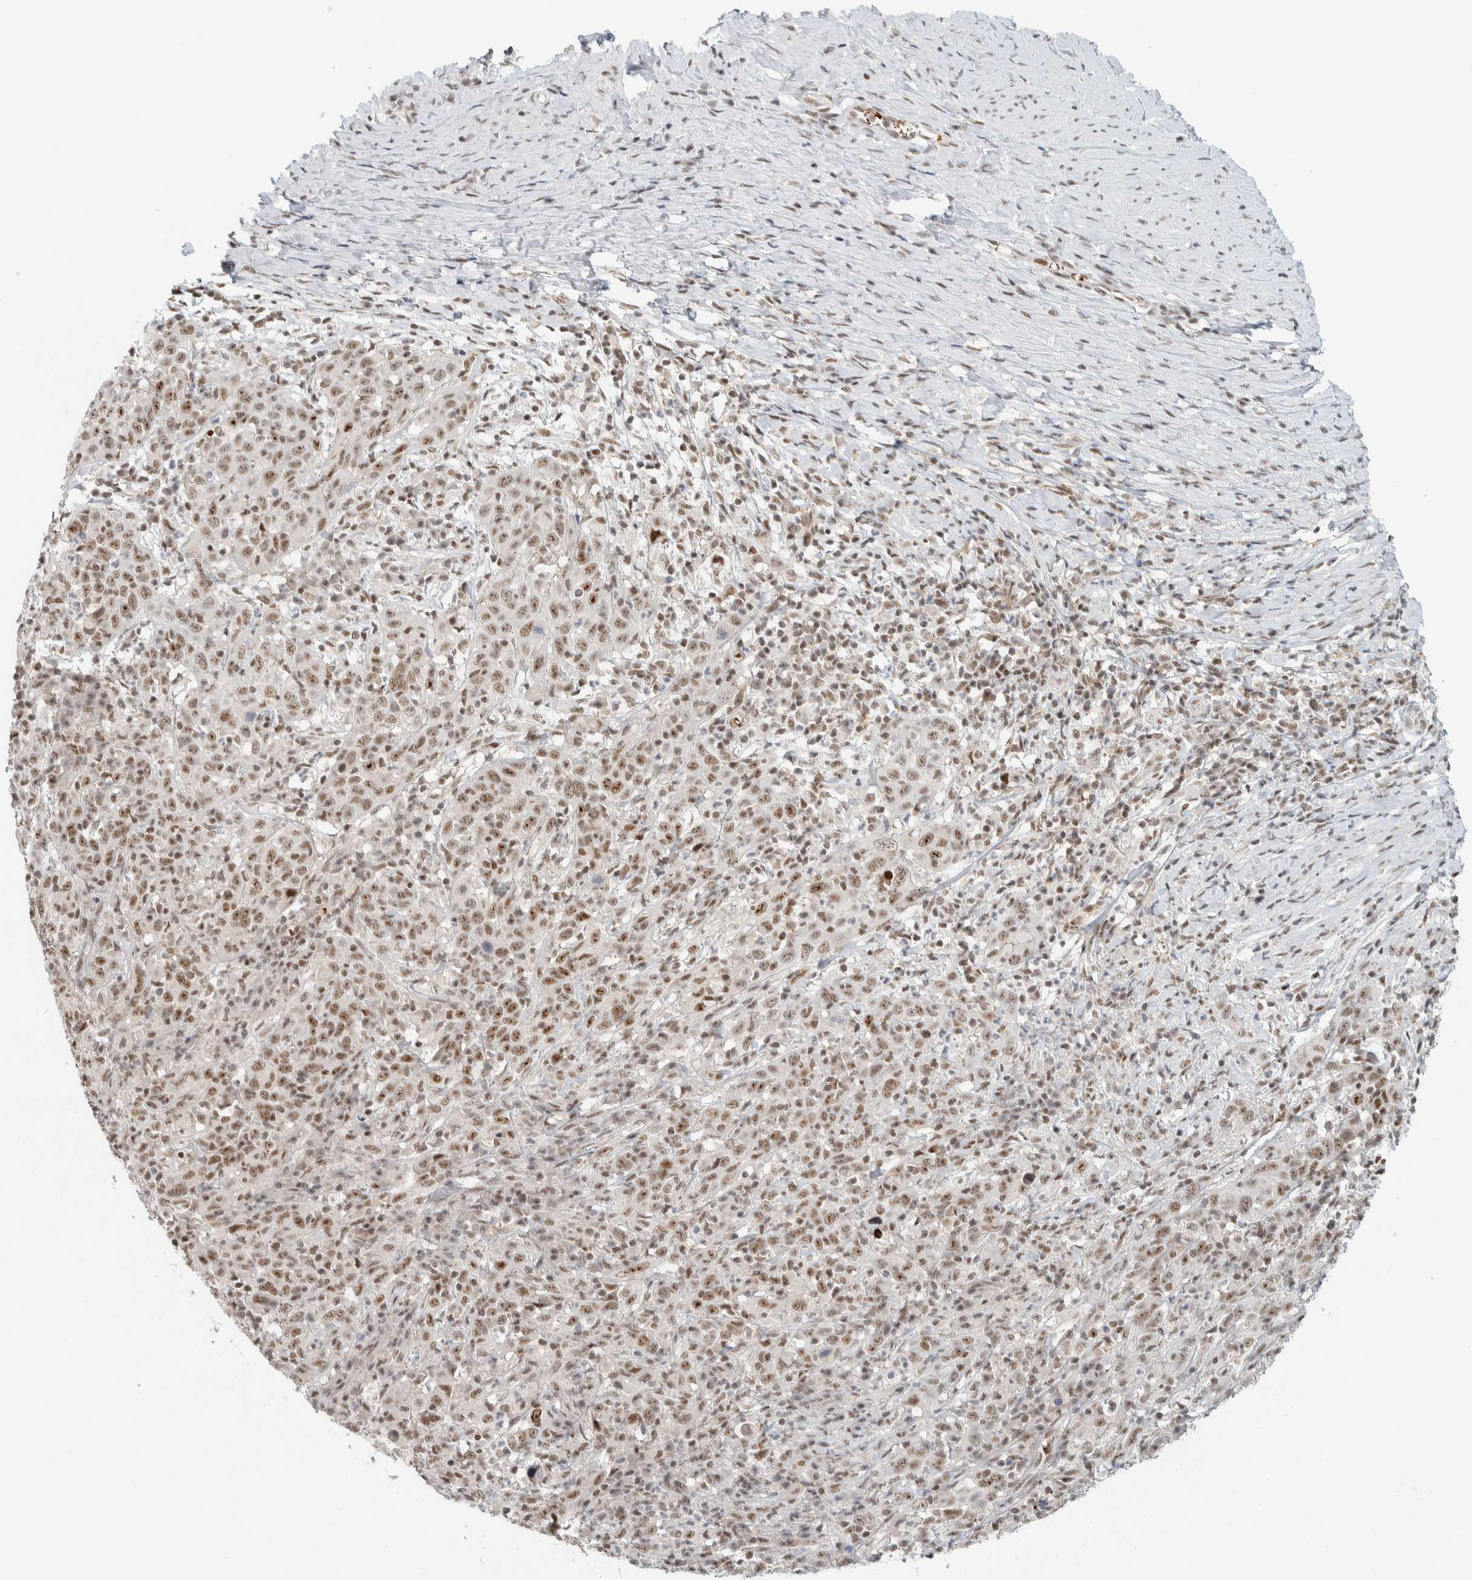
{"staining": {"intensity": "moderate", "quantity": ">75%", "location": "nuclear"}, "tissue": "cervical cancer", "cell_type": "Tumor cells", "image_type": "cancer", "snomed": [{"axis": "morphology", "description": "Squamous cell carcinoma, NOS"}, {"axis": "topography", "description": "Cervix"}], "caption": "Human cervical squamous cell carcinoma stained with a protein marker reveals moderate staining in tumor cells.", "gene": "ZBTB2", "patient": {"sex": "female", "age": 46}}